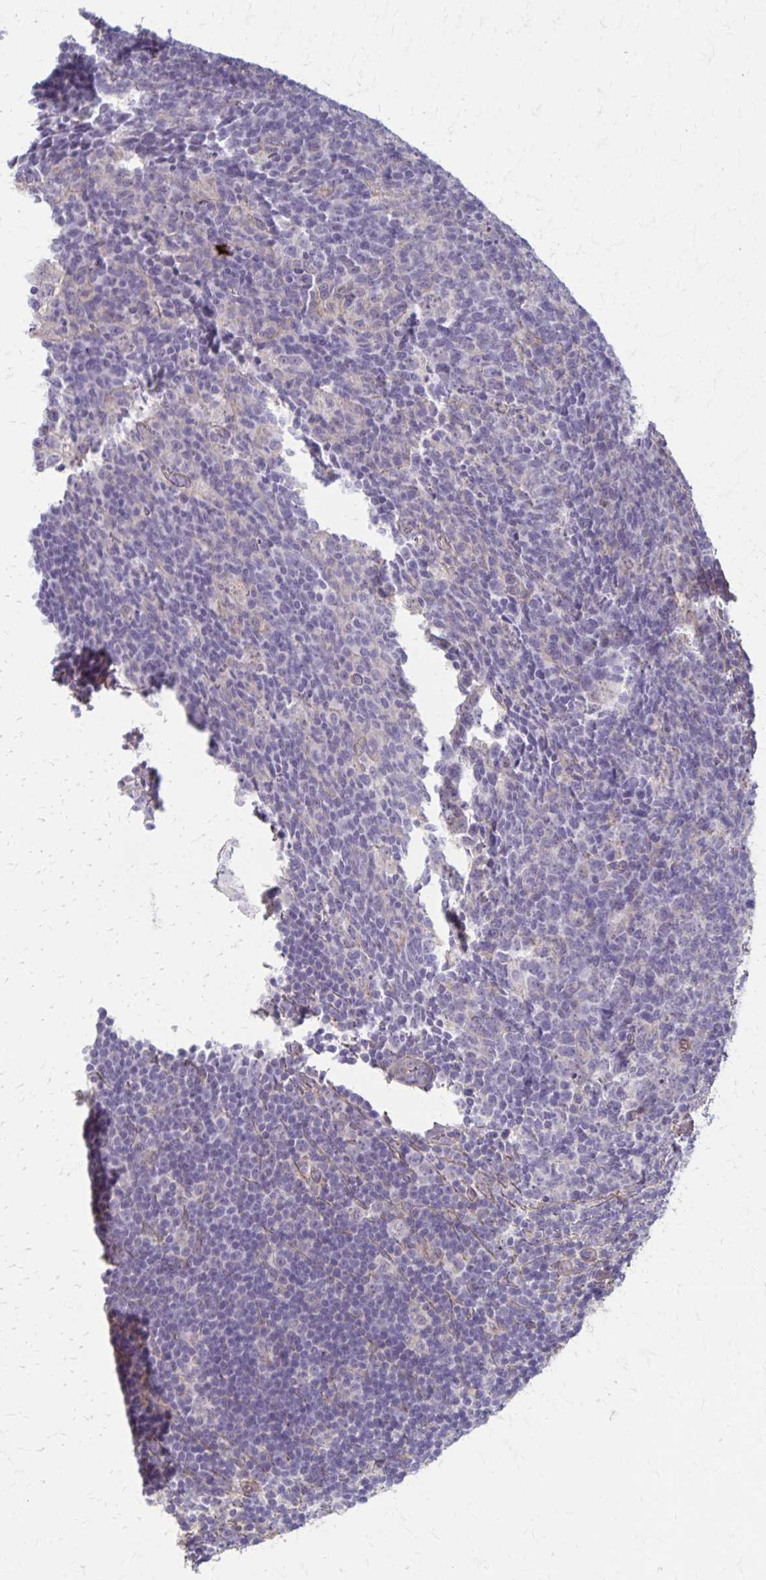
{"staining": {"intensity": "moderate", "quantity": "25%-75%", "location": "cytoplasmic/membranous"}, "tissue": "appendix", "cell_type": "Glandular cells", "image_type": "normal", "snomed": [{"axis": "morphology", "description": "Normal tissue, NOS"}, {"axis": "topography", "description": "Appendix"}], "caption": "Moderate cytoplasmic/membranous positivity for a protein is present in approximately 25%-75% of glandular cells of unremarkable appendix using immunohistochemistry.", "gene": "MMP14", "patient": {"sex": "male", "age": 18}}